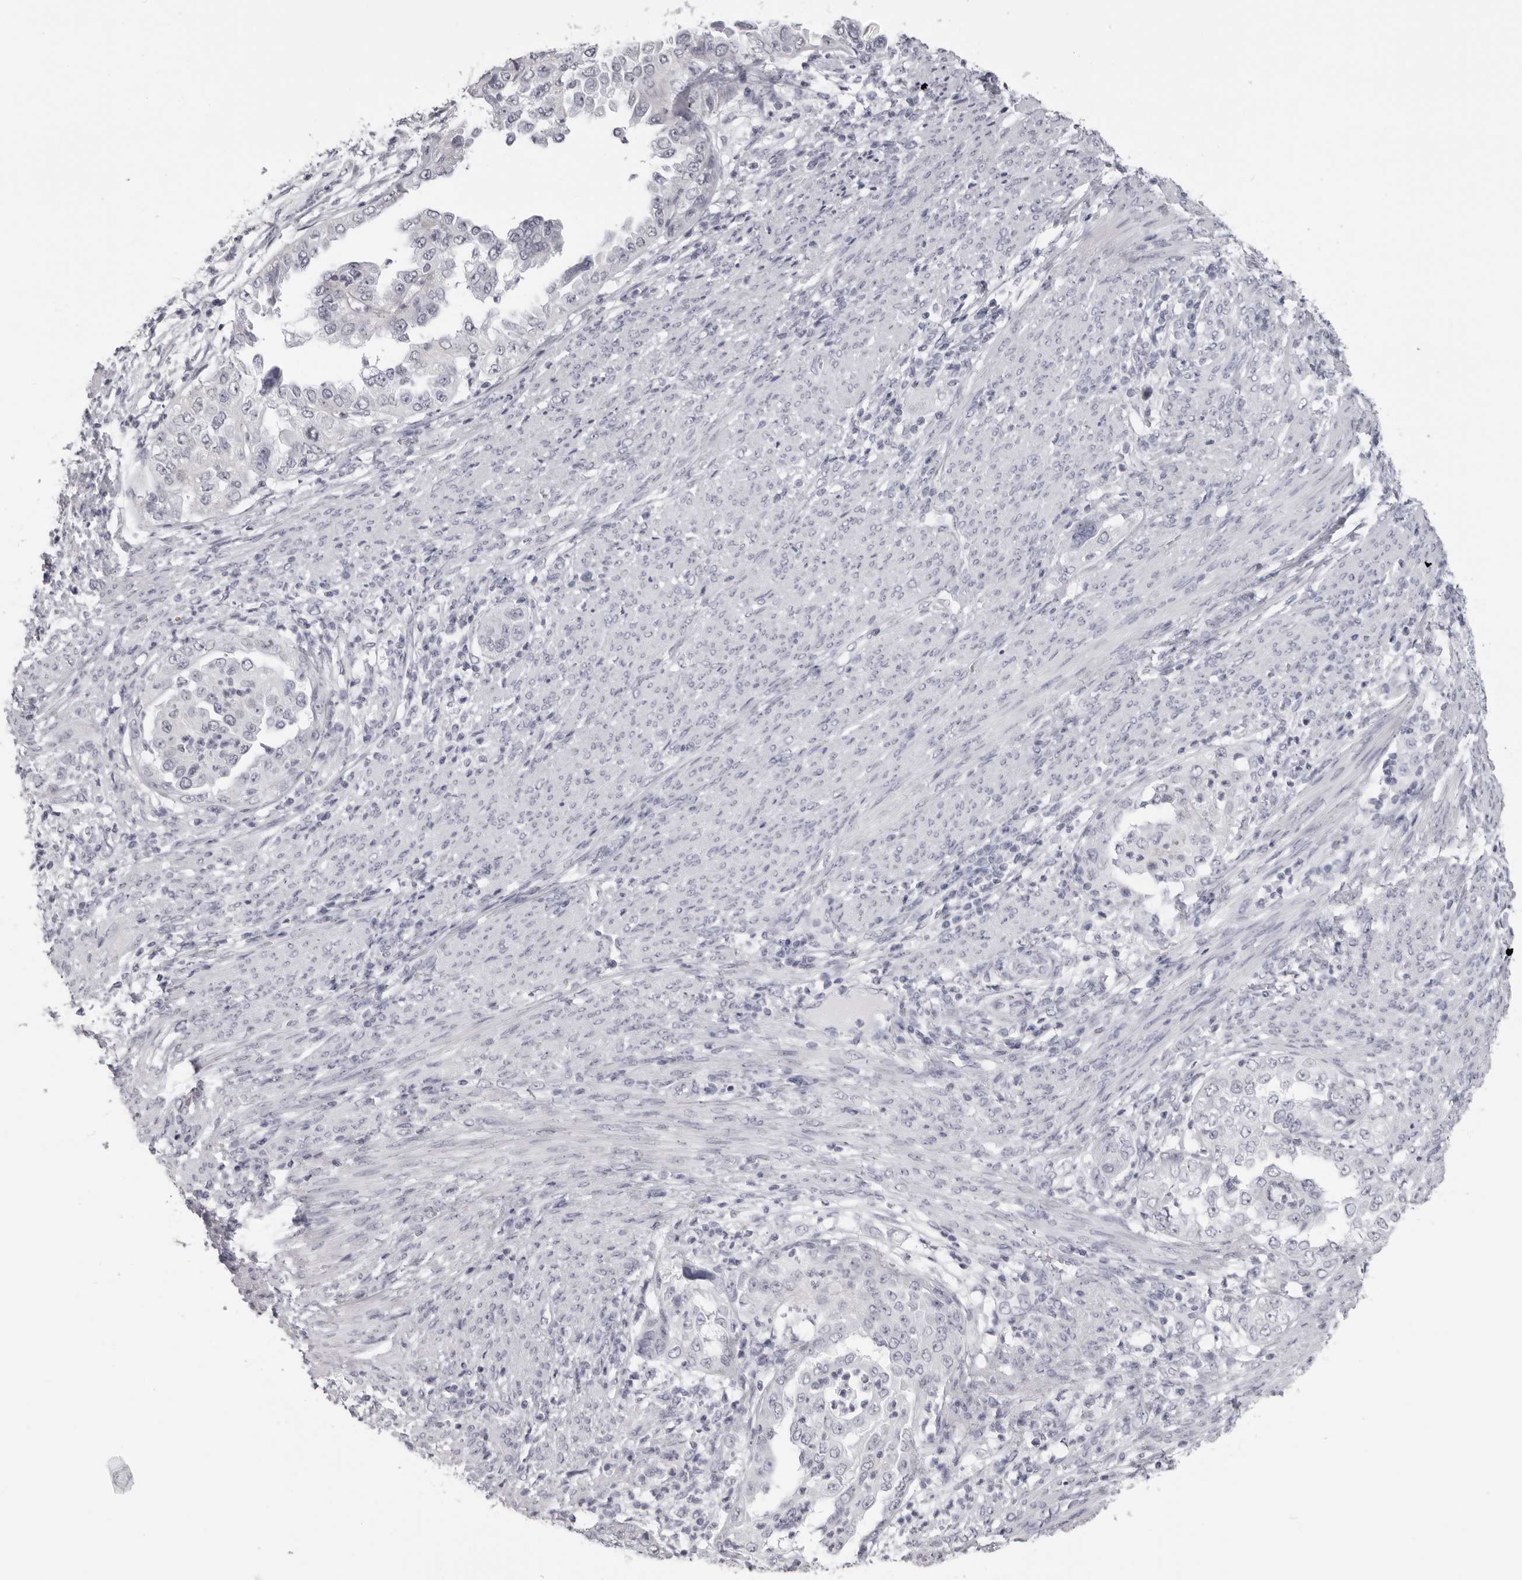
{"staining": {"intensity": "negative", "quantity": "none", "location": "none"}, "tissue": "endometrial cancer", "cell_type": "Tumor cells", "image_type": "cancer", "snomed": [{"axis": "morphology", "description": "Adenocarcinoma, NOS"}, {"axis": "topography", "description": "Endometrium"}], "caption": "There is no significant staining in tumor cells of endometrial adenocarcinoma.", "gene": "DNALI1", "patient": {"sex": "female", "age": 85}}